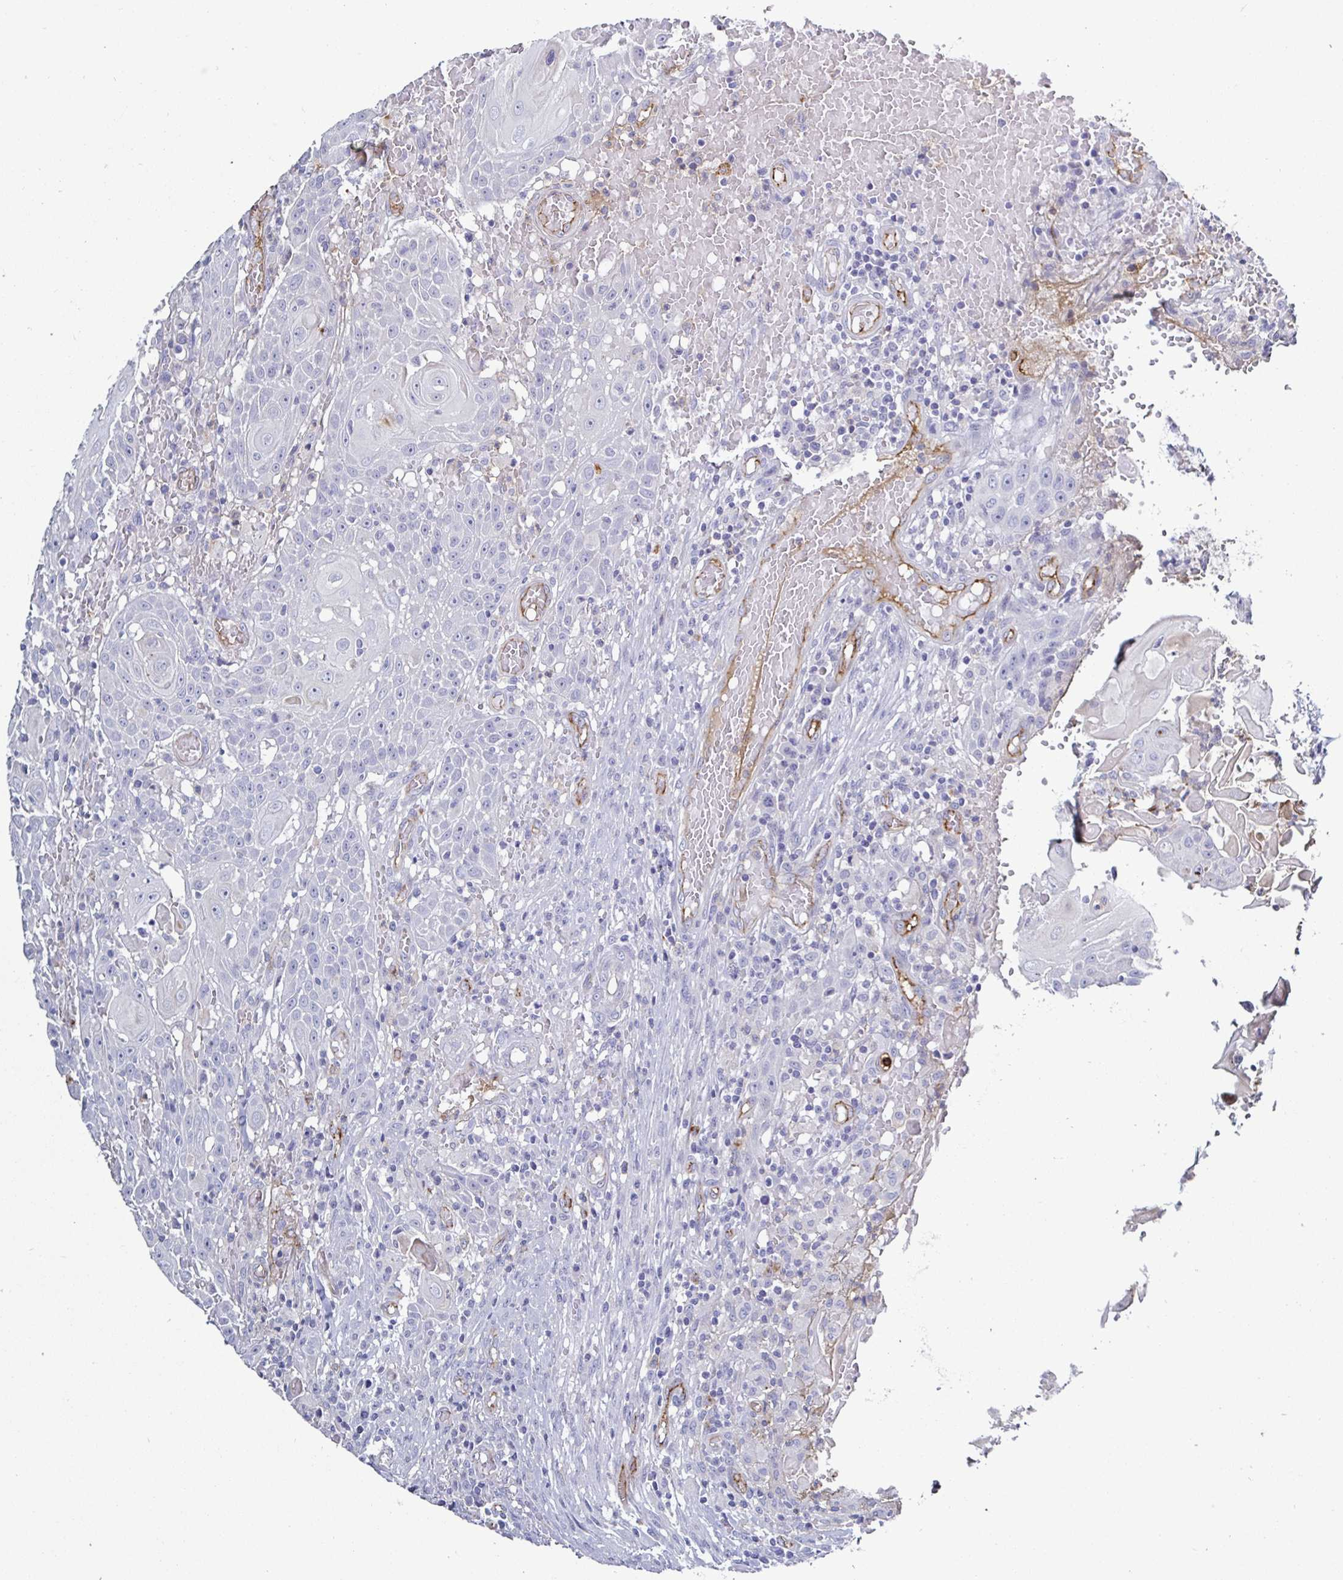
{"staining": {"intensity": "negative", "quantity": "none", "location": "none"}, "tissue": "head and neck cancer", "cell_type": "Tumor cells", "image_type": "cancer", "snomed": [{"axis": "morphology", "description": "Normal tissue, NOS"}, {"axis": "morphology", "description": "Squamous cell carcinoma, NOS"}, {"axis": "topography", "description": "Oral tissue"}, {"axis": "topography", "description": "Head-Neck"}], "caption": "DAB (3,3'-diaminobenzidine) immunohistochemical staining of head and neck cancer reveals no significant positivity in tumor cells. Nuclei are stained in blue.", "gene": "ACSBG2", "patient": {"sex": "female", "age": 55}}